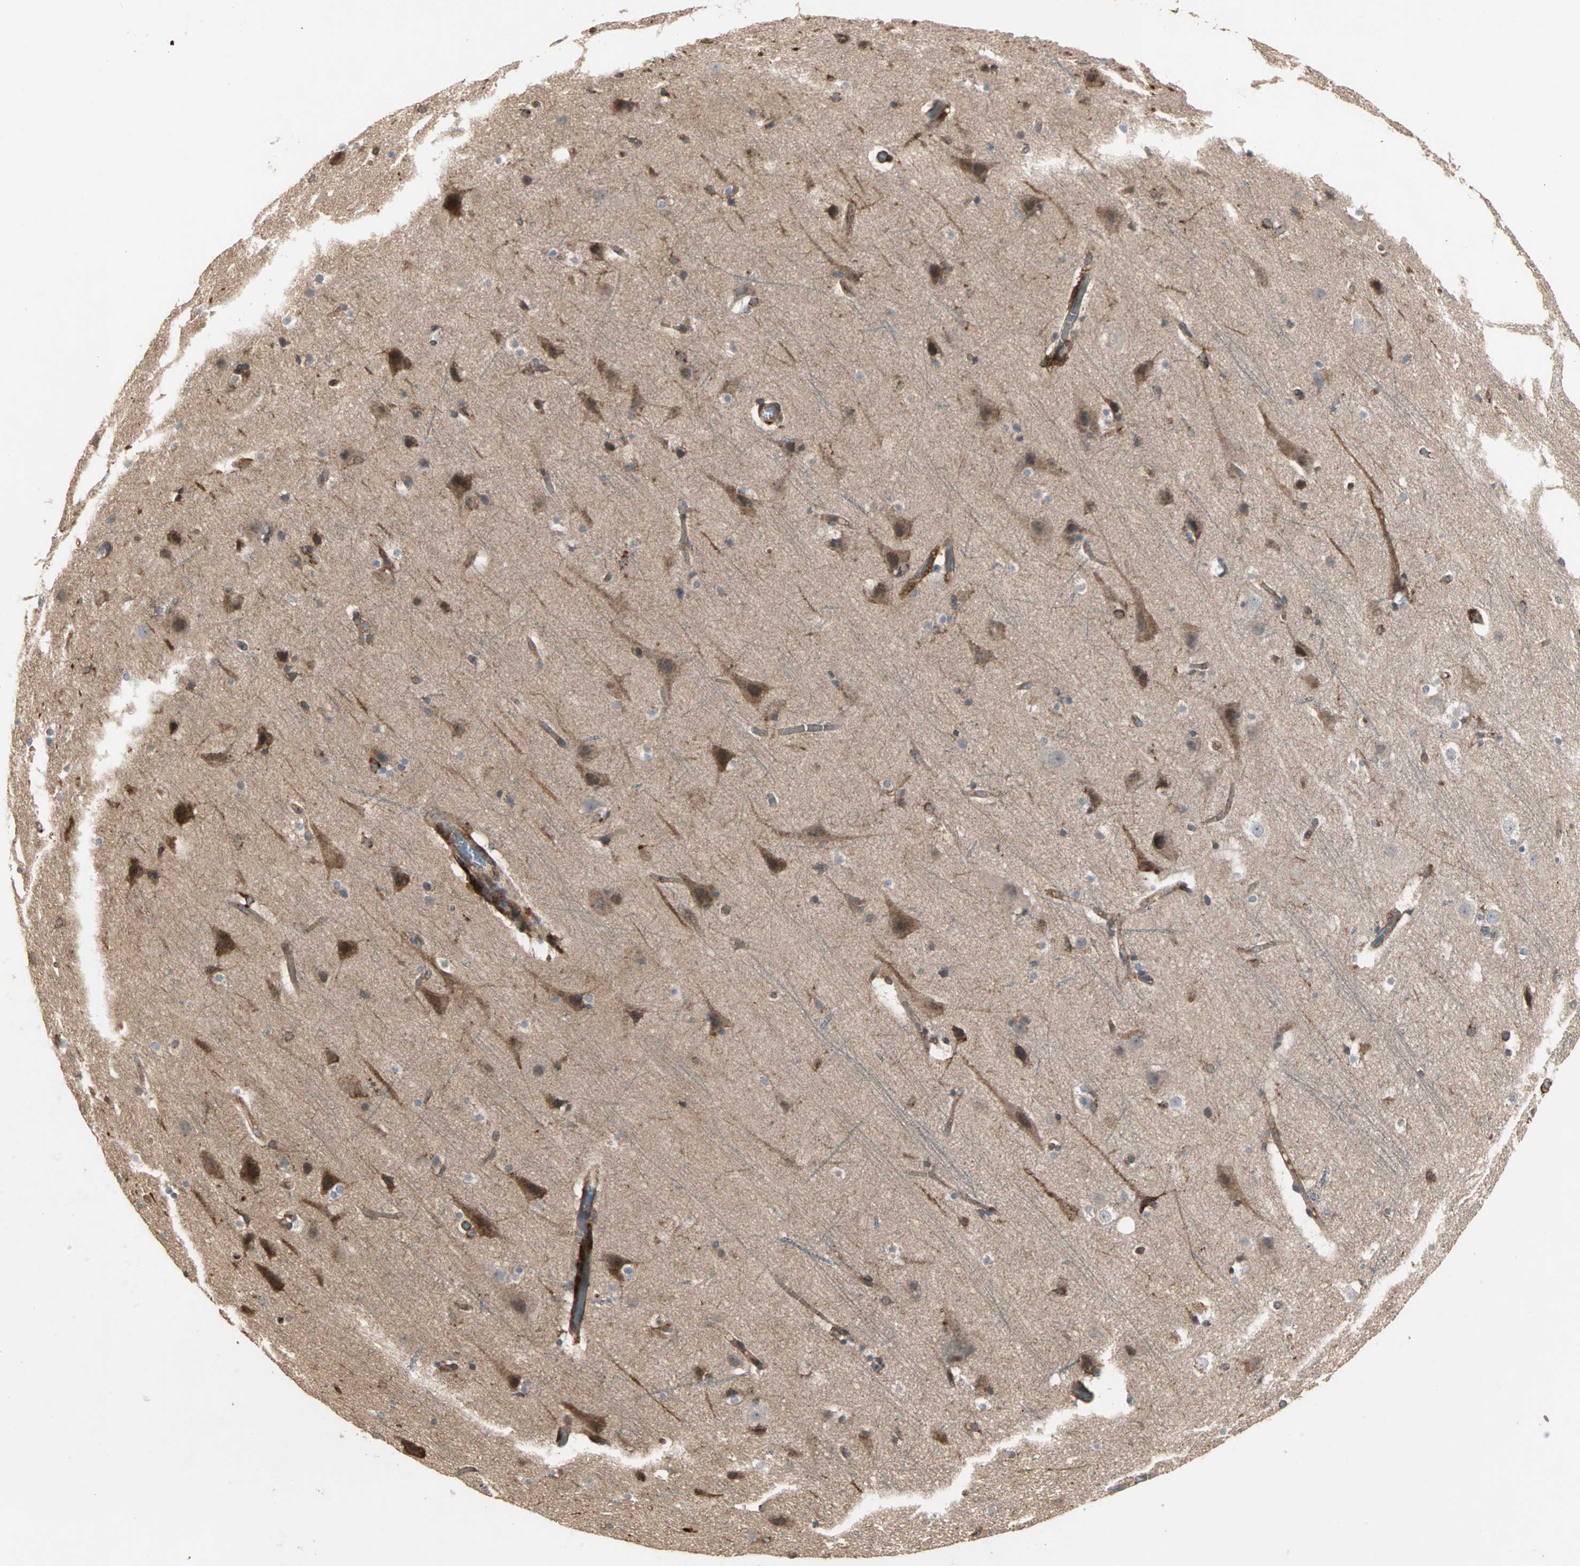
{"staining": {"intensity": "moderate", "quantity": "25%-75%", "location": "cytoplasmic/membranous"}, "tissue": "cerebral cortex", "cell_type": "Endothelial cells", "image_type": "normal", "snomed": [{"axis": "morphology", "description": "Normal tissue, NOS"}, {"axis": "topography", "description": "Cerebral cortex"}], "caption": "DAB immunohistochemical staining of benign human cerebral cortex exhibits moderate cytoplasmic/membranous protein positivity in approximately 25%-75% of endothelial cells. The protein of interest is stained brown, and the nuclei are stained in blue (DAB (3,3'-diaminobenzidine) IHC with brightfield microscopy, high magnification).", "gene": "GNAI2", "patient": {"sex": "male", "age": 45}}